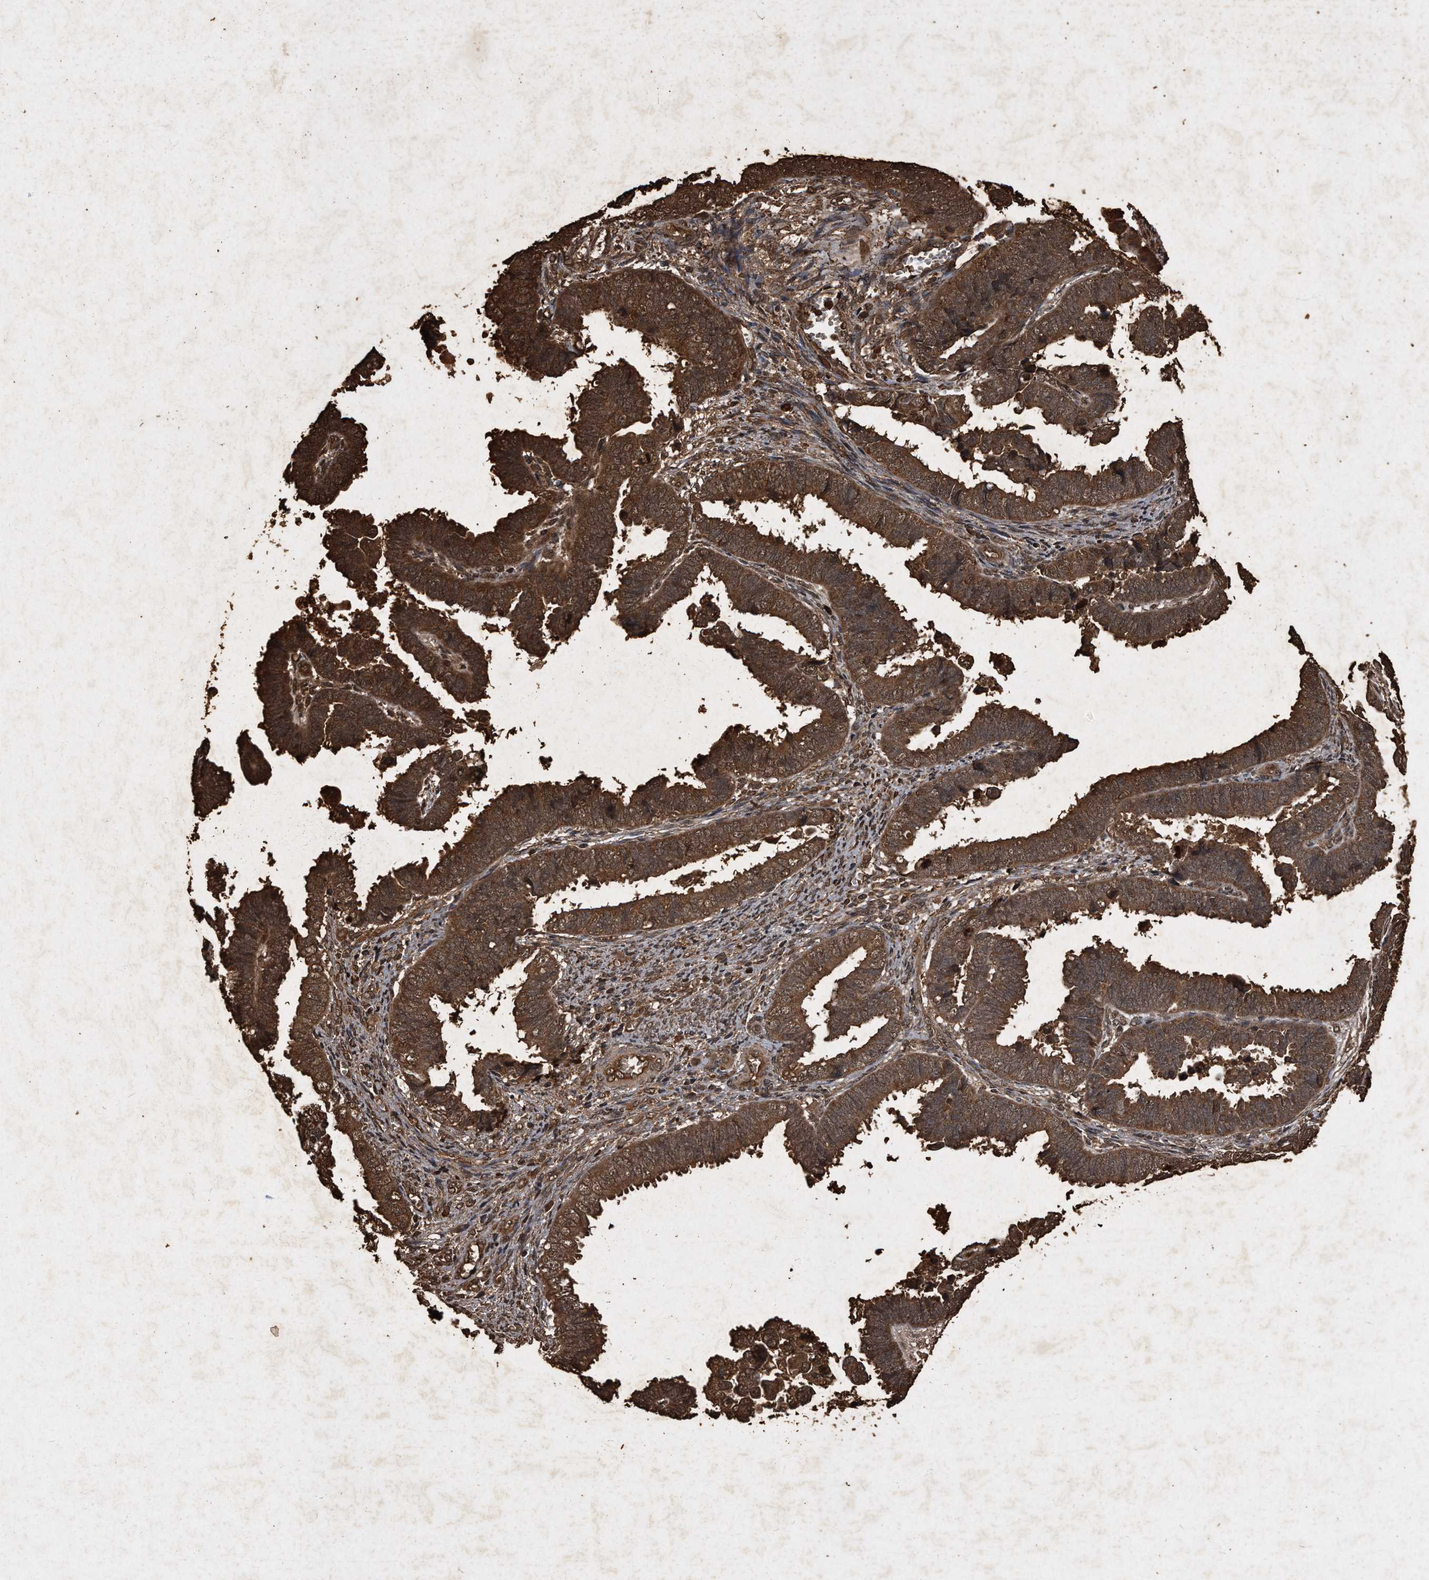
{"staining": {"intensity": "strong", "quantity": ">75%", "location": "cytoplasmic/membranous,nuclear"}, "tissue": "endometrial cancer", "cell_type": "Tumor cells", "image_type": "cancer", "snomed": [{"axis": "morphology", "description": "Adenocarcinoma, NOS"}, {"axis": "topography", "description": "Endometrium"}], "caption": "The histopathology image demonstrates a brown stain indicating the presence of a protein in the cytoplasmic/membranous and nuclear of tumor cells in endometrial cancer (adenocarcinoma). The staining was performed using DAB to visualize the protein expression in brown, while the nuclei were stained in blue with hematoxylin (Magnification: 20x).", "gene": "CFLAR", "patient": {"sex": "female", "age": 75}}